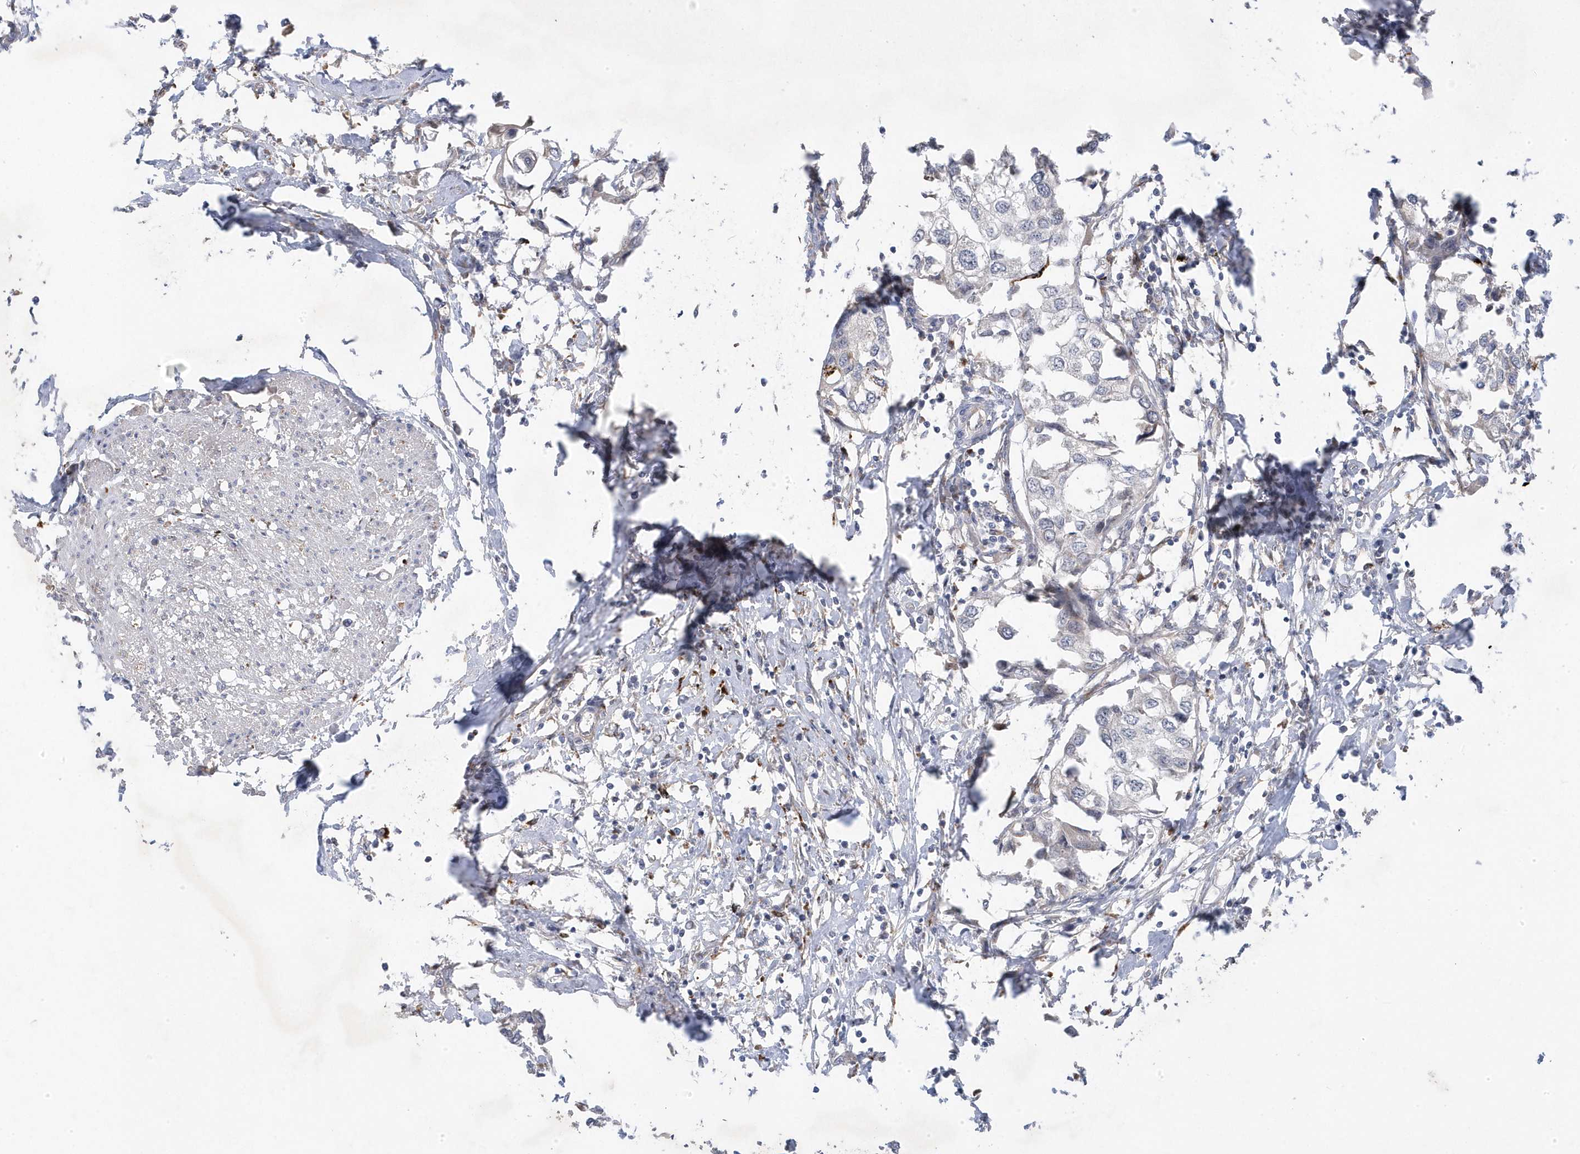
{"staining": {"intensity": "negative", "quantity": "none", "location": "none"}, "tissue": "urothelial cancer", "cell_type": "Tumor cells", "image_type": "cancer", "snomed": [{"axis": "morphology", "description": "Urothelial carcinoma, High grade"}, {"axis": "topography", "description": "Urinary bladder"}], "caption": "This is a histopathology image of IHC staining of urothelial cancer, which shows no staining in tumor cells. (DAB (3,3'-diaminobenzidine) immunohistochemistry (IHC) with hematoxylin counter stain).", "gene": "ANAPC1", "patient": {"sex": "male", "age": 64}}